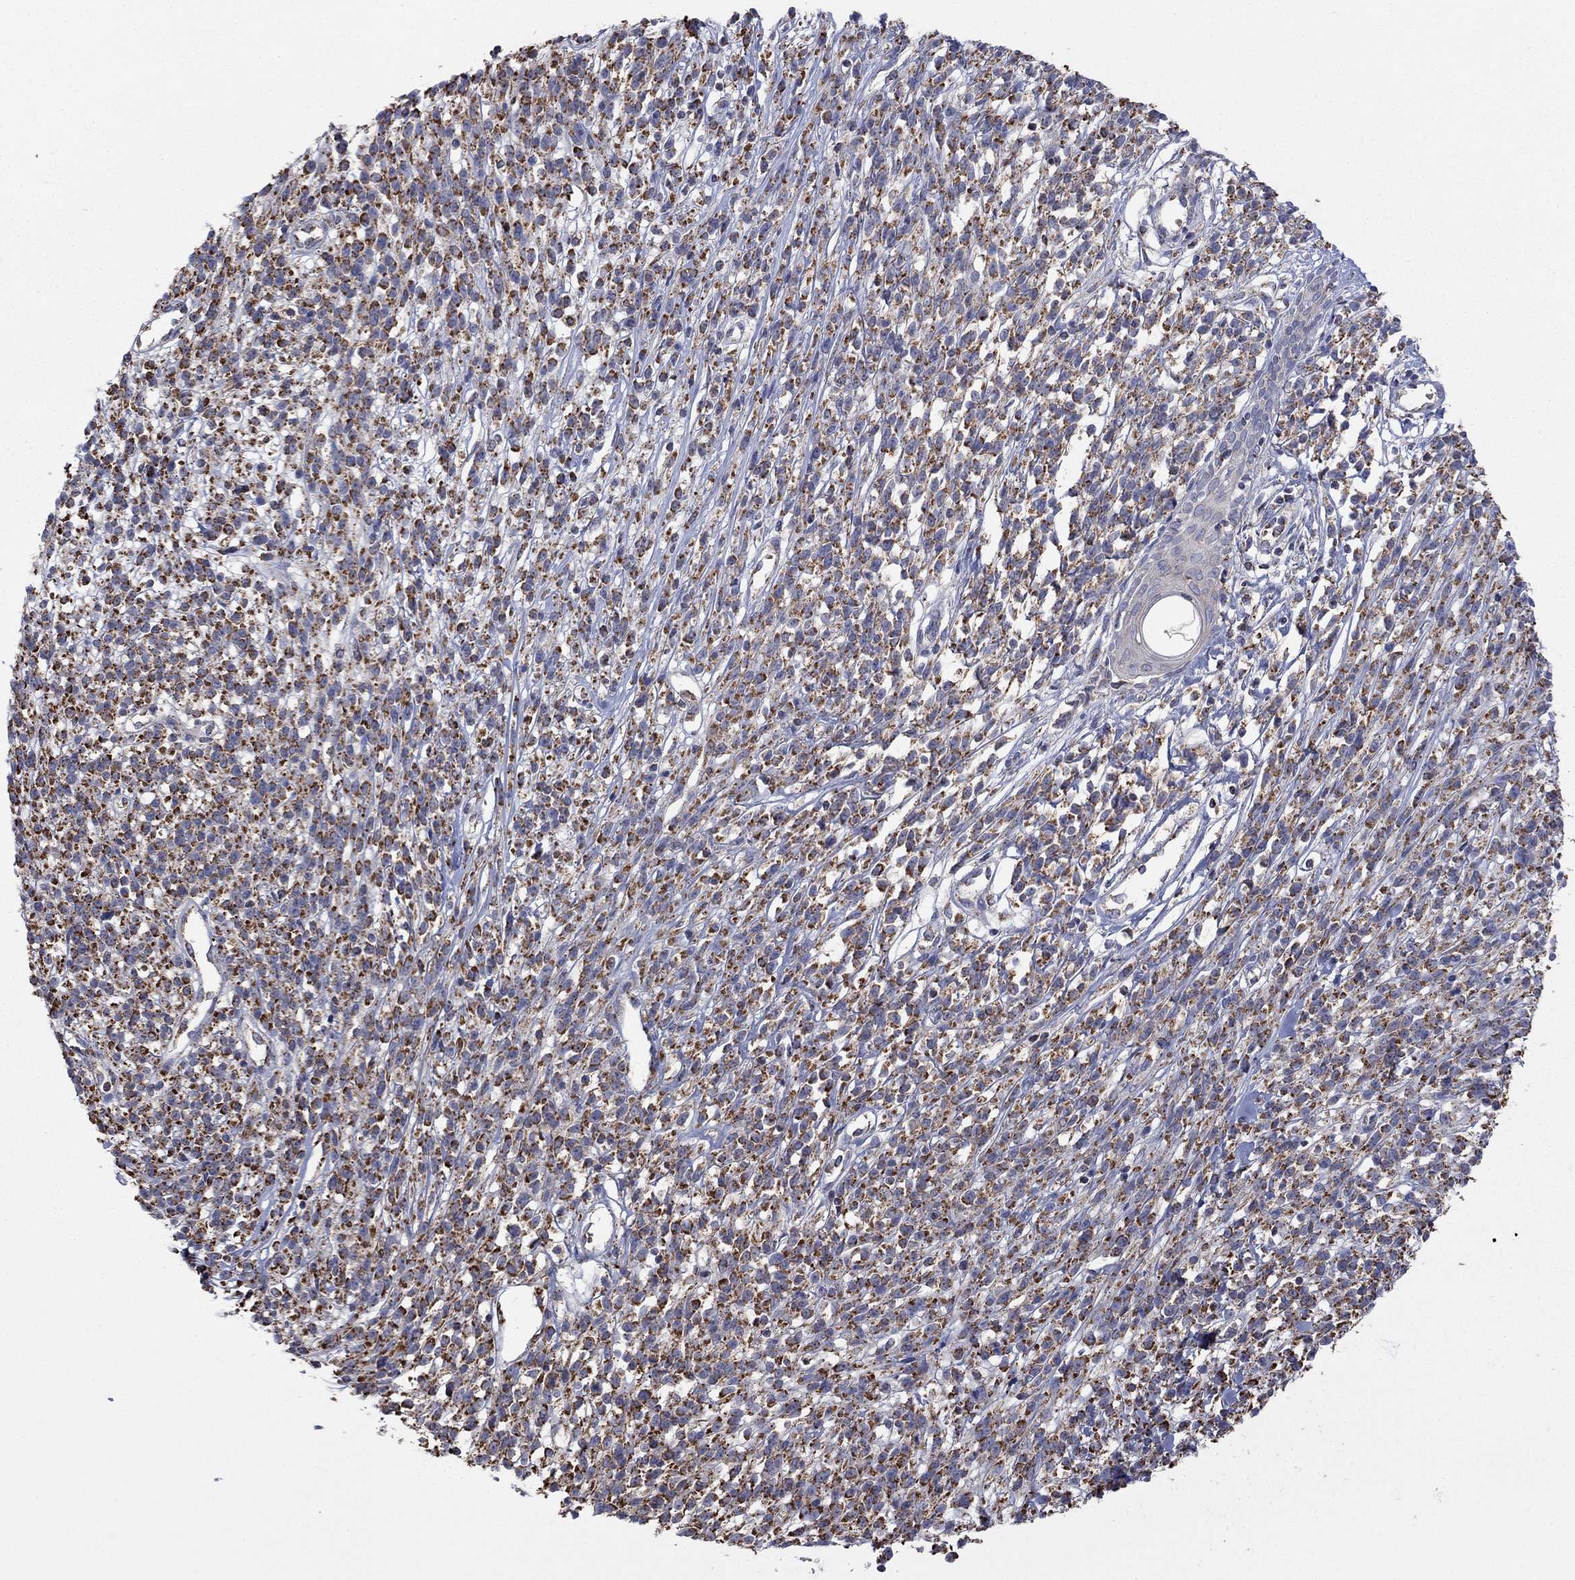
{"staining": {"intensity": "strong", "quantity": "25%-75%", "location": "cytoplasmic/membranous"}, "tissue": "melanoma", "cell_type": "Tumor cells", "image_type": "cancer", "snomed": [{"axis": "morphology", "description": "Malignant melanoma, NOS"}, {"axis": "topography", "description": "Skin"}, {"axis": "topography", "description": "Skin of trunk"}], "caption": "Protein staining of malignant melanoma tissue shows strong cytoplasmic/membranous expression in approximately 25%-75% of tumor cells.", "gene": "HPS5", "patient": {"sex": "male", "age": 74}}